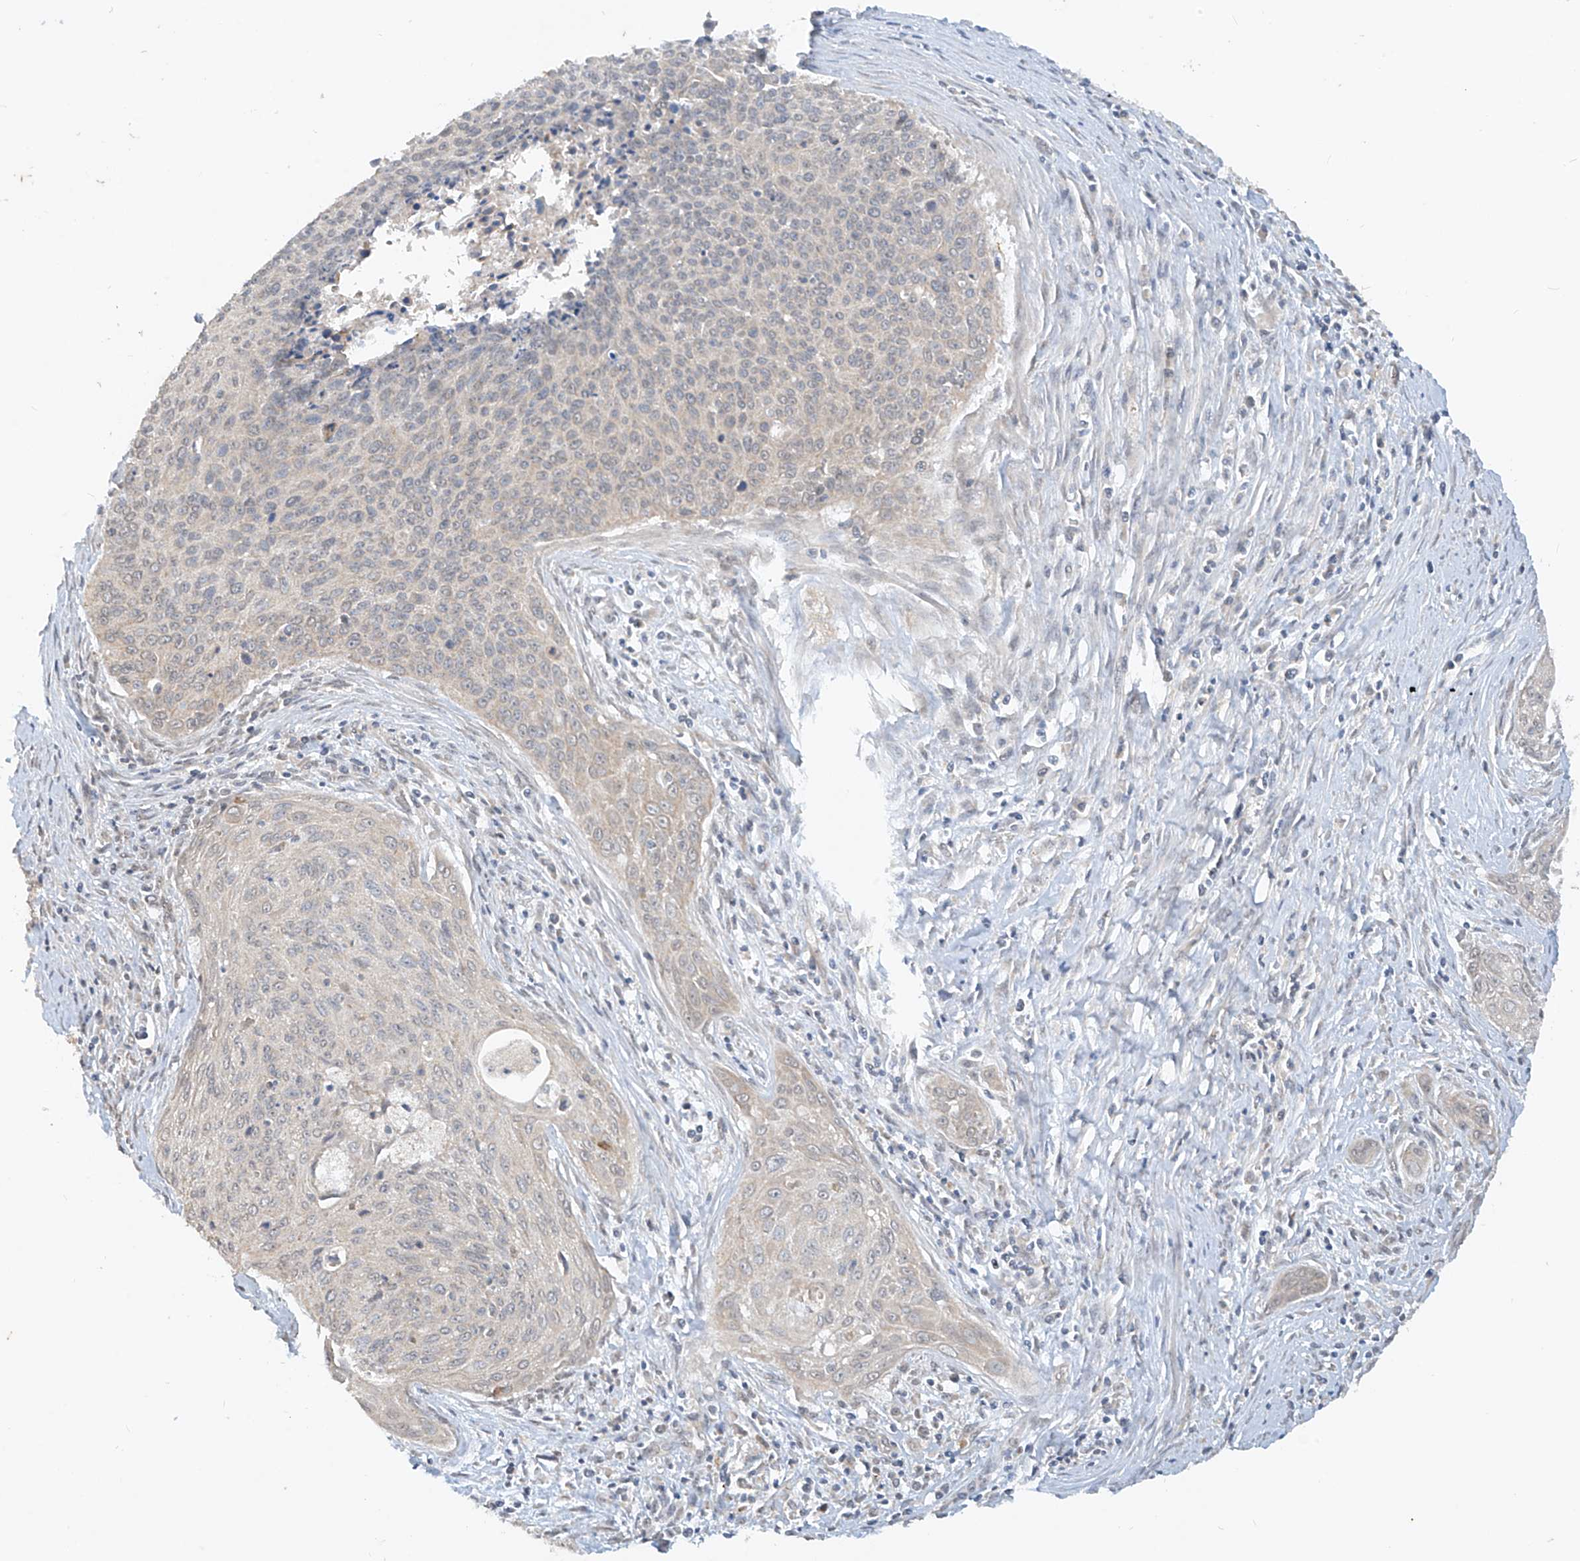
{"staining": {"intensity": "negative", "quantity": "none", "location": "none"}, "tissue": "cervical cancer", "cell_type": "Tumor cells", "image_type": "cancer", "snomed": [{"axis": "morphology", "description": "Squamous cell carcinoma, NOS"}, {"axis": "topography", "description": "Cervix"}], "caption": "High magnification brightfield microscopy of cervical squamous cell carcinoma stained with DAB (3,3'-diaminobenzidine) (brown) and counterstained with hematoxylin (blue): tumor cells show no significant positivity.", "gene": "MTUS2", "patient": {"sex": "female", "age": 55}}